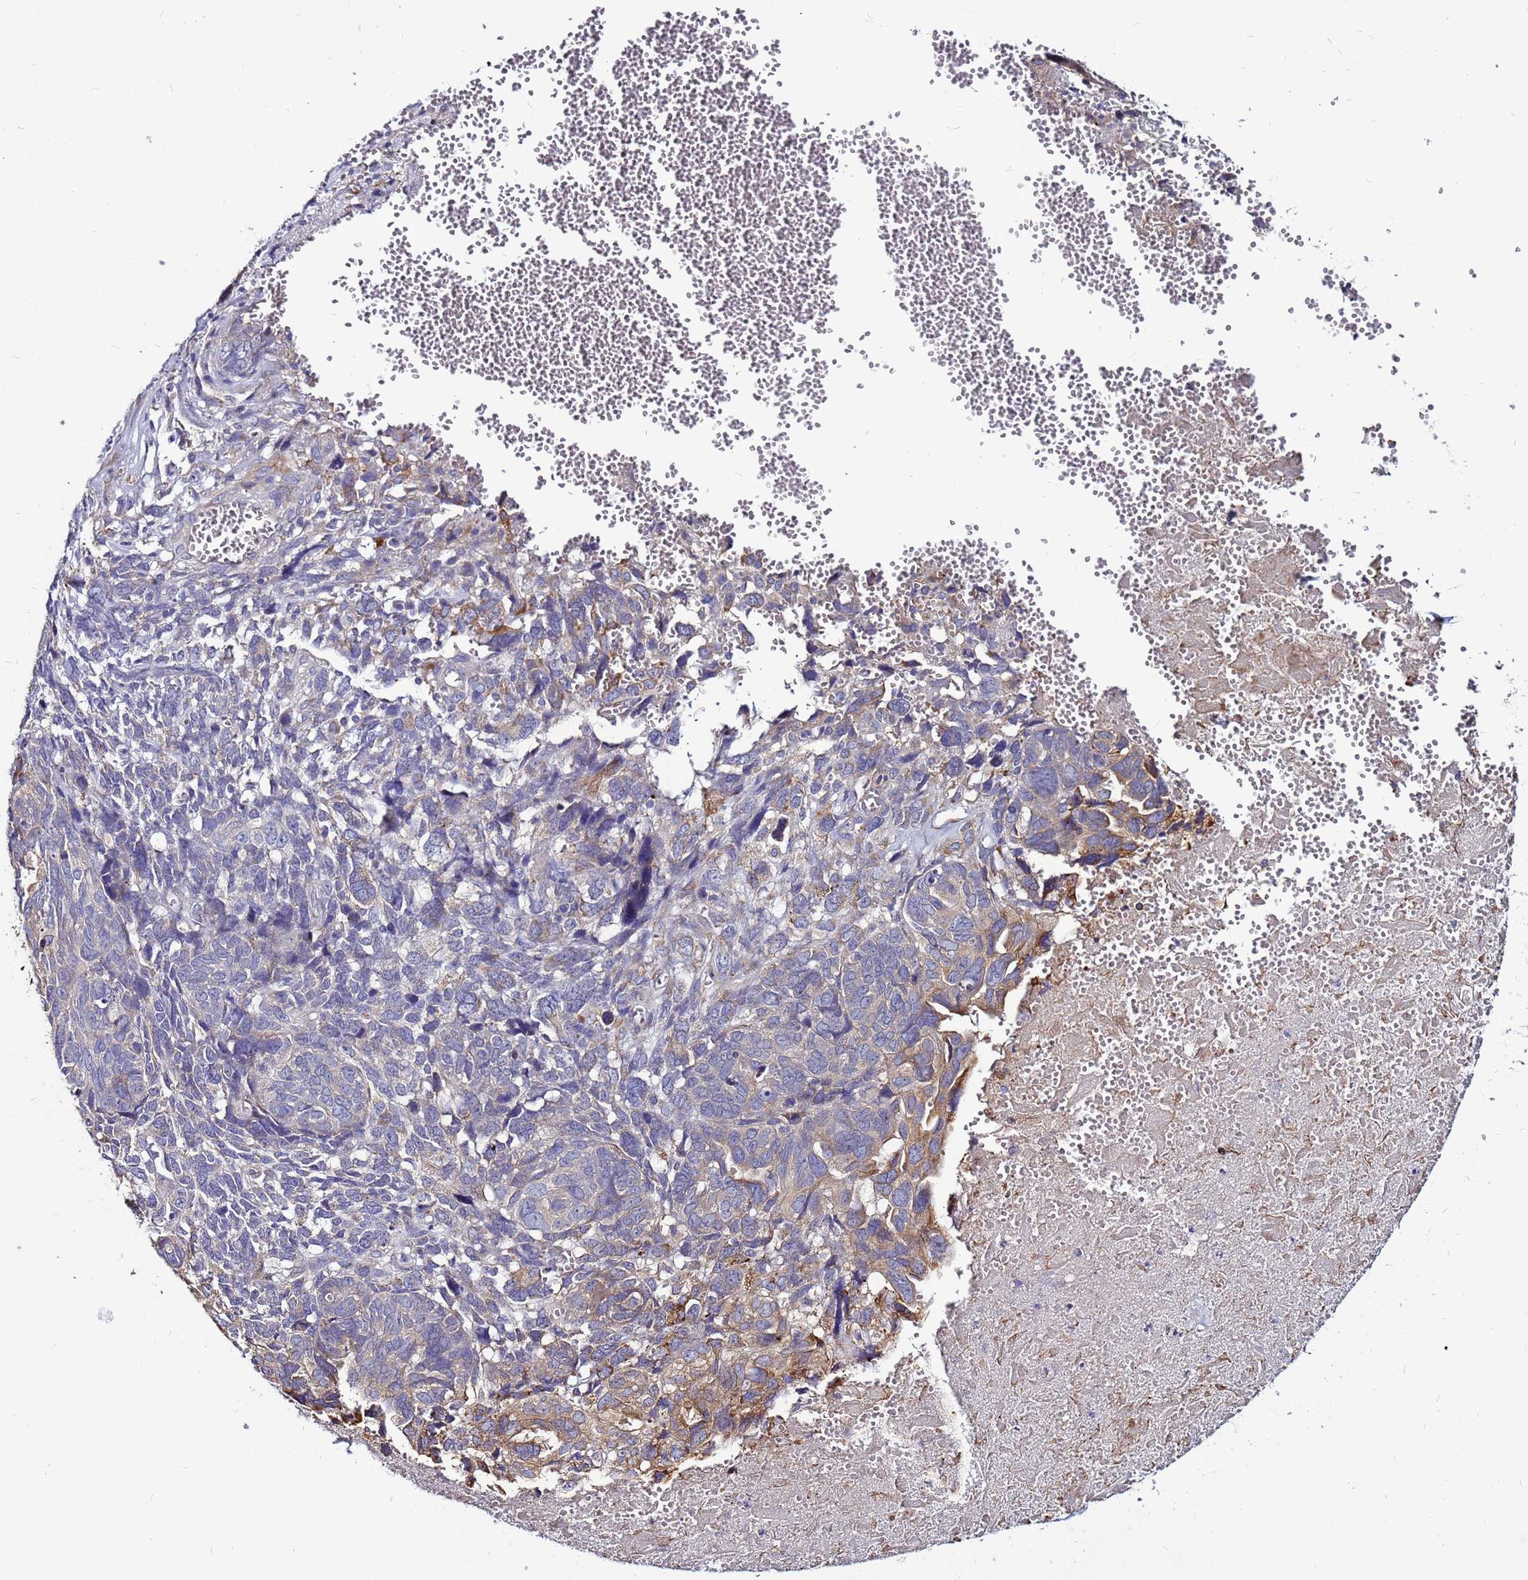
{"staining": {"intensity": "moderate", "quantity": "<25%", "location": "cytoplasmic/membranous"}, "tissue": "ovarian cancer", "cell_type": "Tumor cells", "image_type": "cancer", "snomed": [{"axis": "morphology", "description": "Cystadenocarcinoma, serous, NOS"}, {"axis": "topography", "description": "Ovary"}], "caption": "Protein analysis of ovarian serous cystadenocarcinoma tissue displays moderate cytoplasmic/membranous staining in approximately <25% of tumor cells.", "gene": "SLC44A3", "patient": {"sex": "female", "age": 79}}